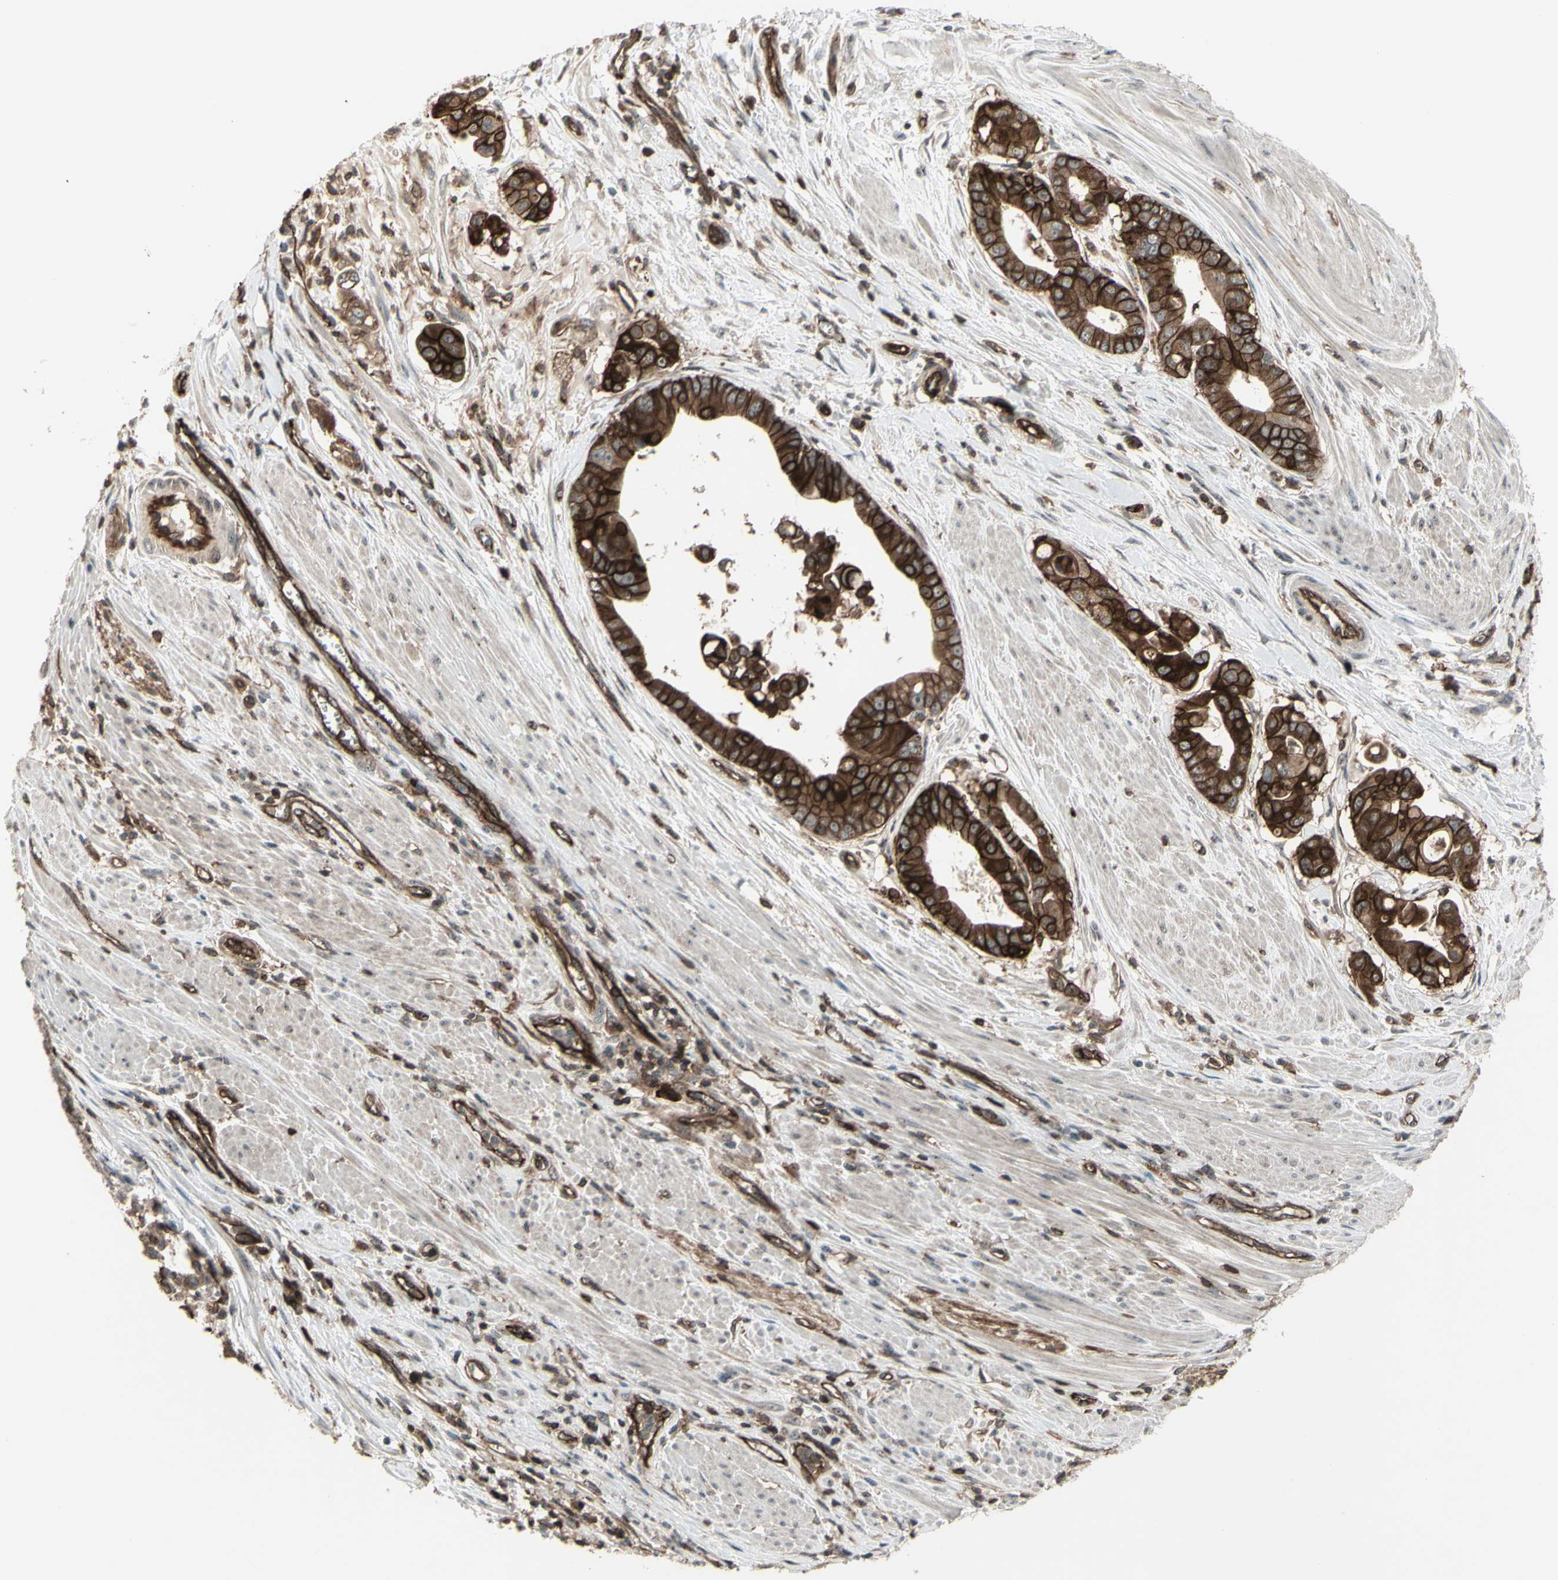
{"staining": {"intensity": "strong", "quantity": ">75%", "location": "cytoplasmic/membranous"}, "tissue": "pancreatic cancer", "cell_type": "Tumor cells", "image_type": "cancer", "snomed": [{"axis": "morphology", "description": "Adenocarcinoma, NOS"}, {"axis": "topography", "description": "Pancreas"}], "caption": "A brown stain labels strong cytoplasmic/membranous staining of a protein in pancreatic cancer (adenocarcinoma) tumor cells.", "gene": "FXYD5", "patient": {"sex": "female", "age": 75}}